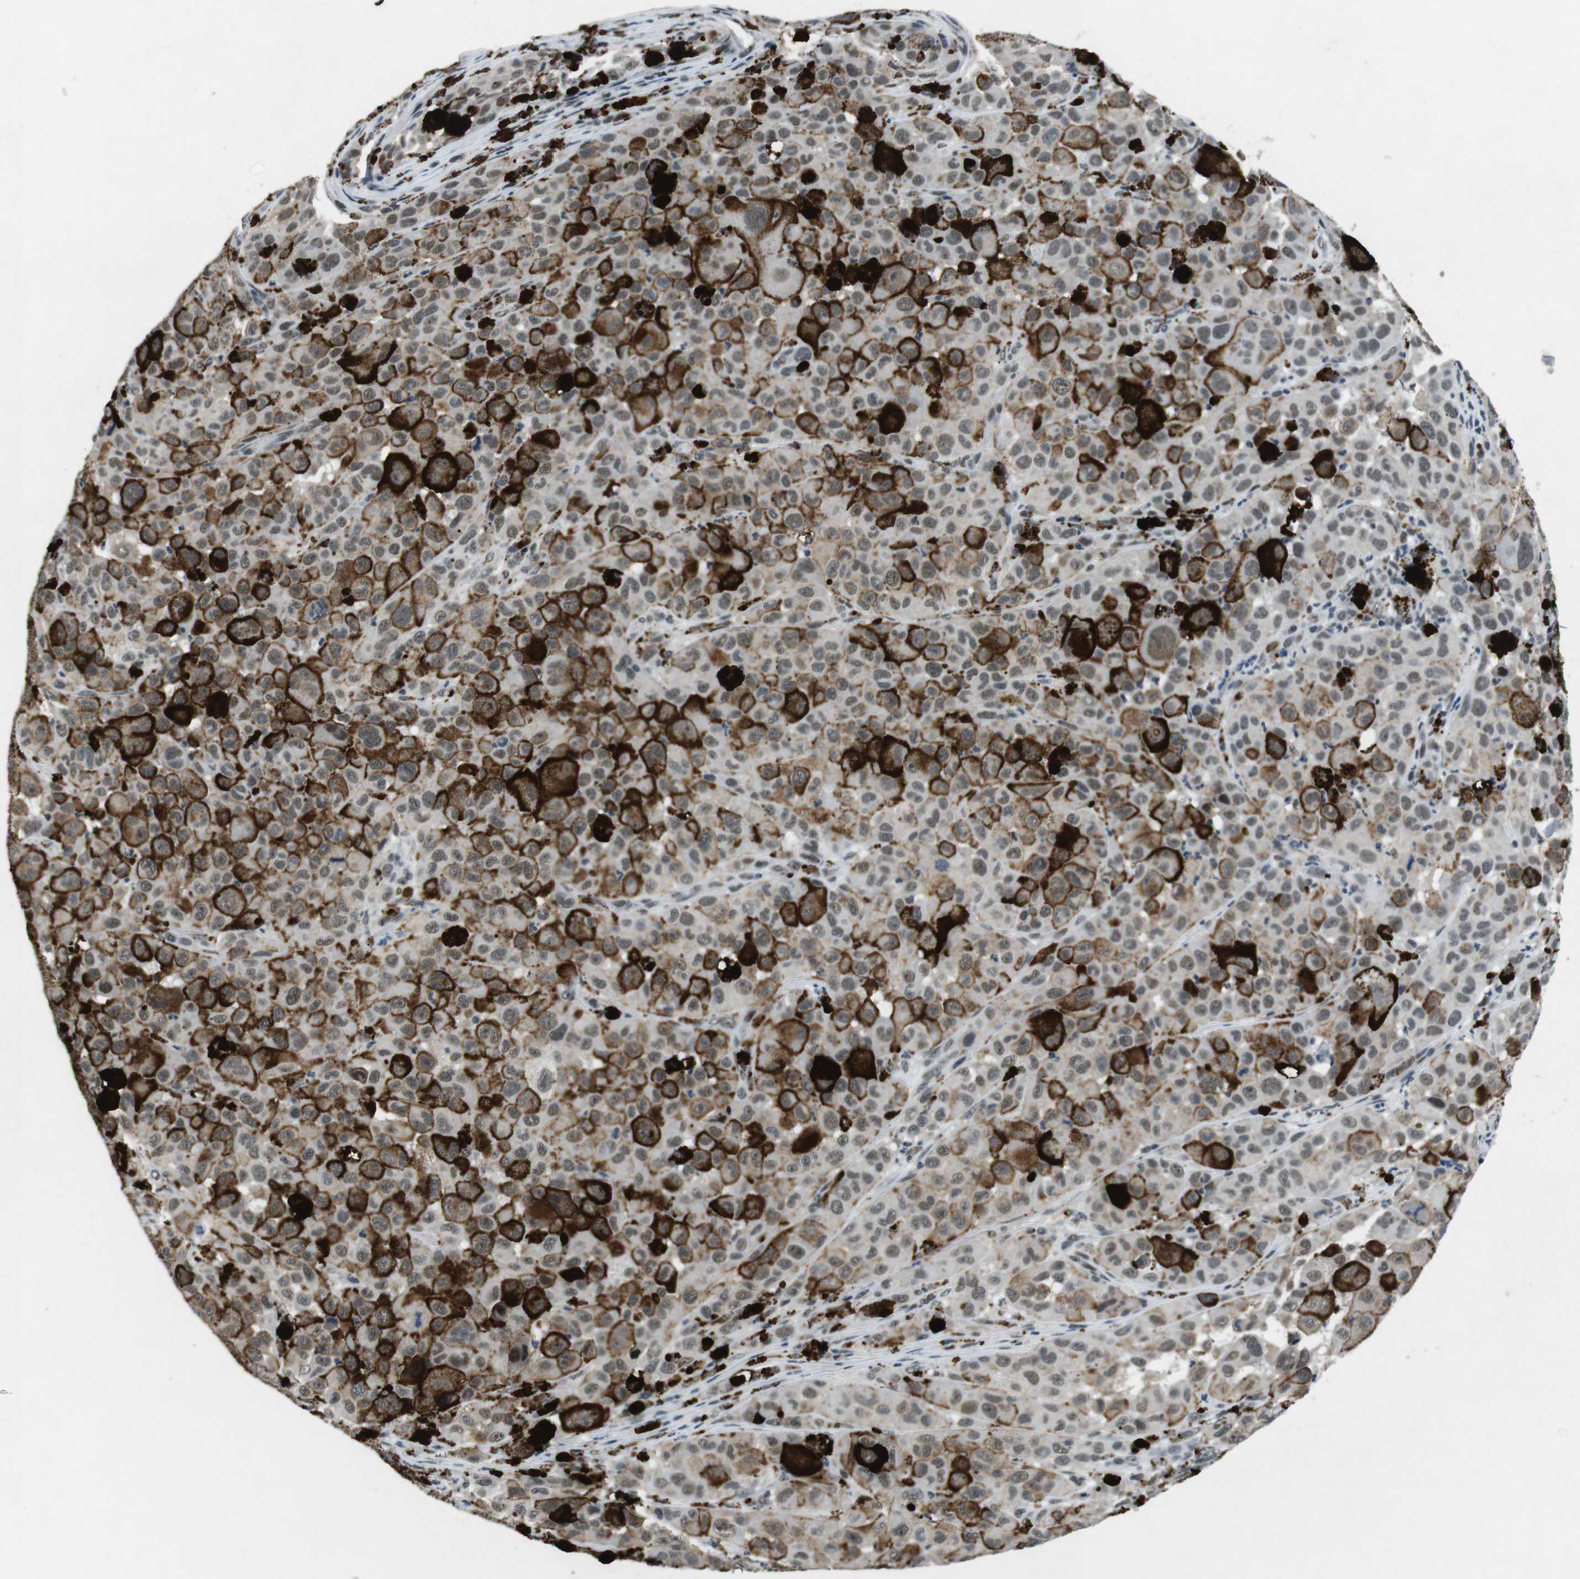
{"staining": {"intensity": "negative", "quantity": "none", "location": "none"}, "tissue": "melanoma", "cell_type": "Tumor cells", "image_type": "cancer", "snomed": [{"axis": "morphology", "description": "Malignant melanoma, NOS"}, {"axis": "topography", "description": "Skin"}], "caption": "A photomicrograph of human melanoma is negative for staining in tumor cells.", "gene": "USP7", "patient": {"sex": "male", "age": 96}}